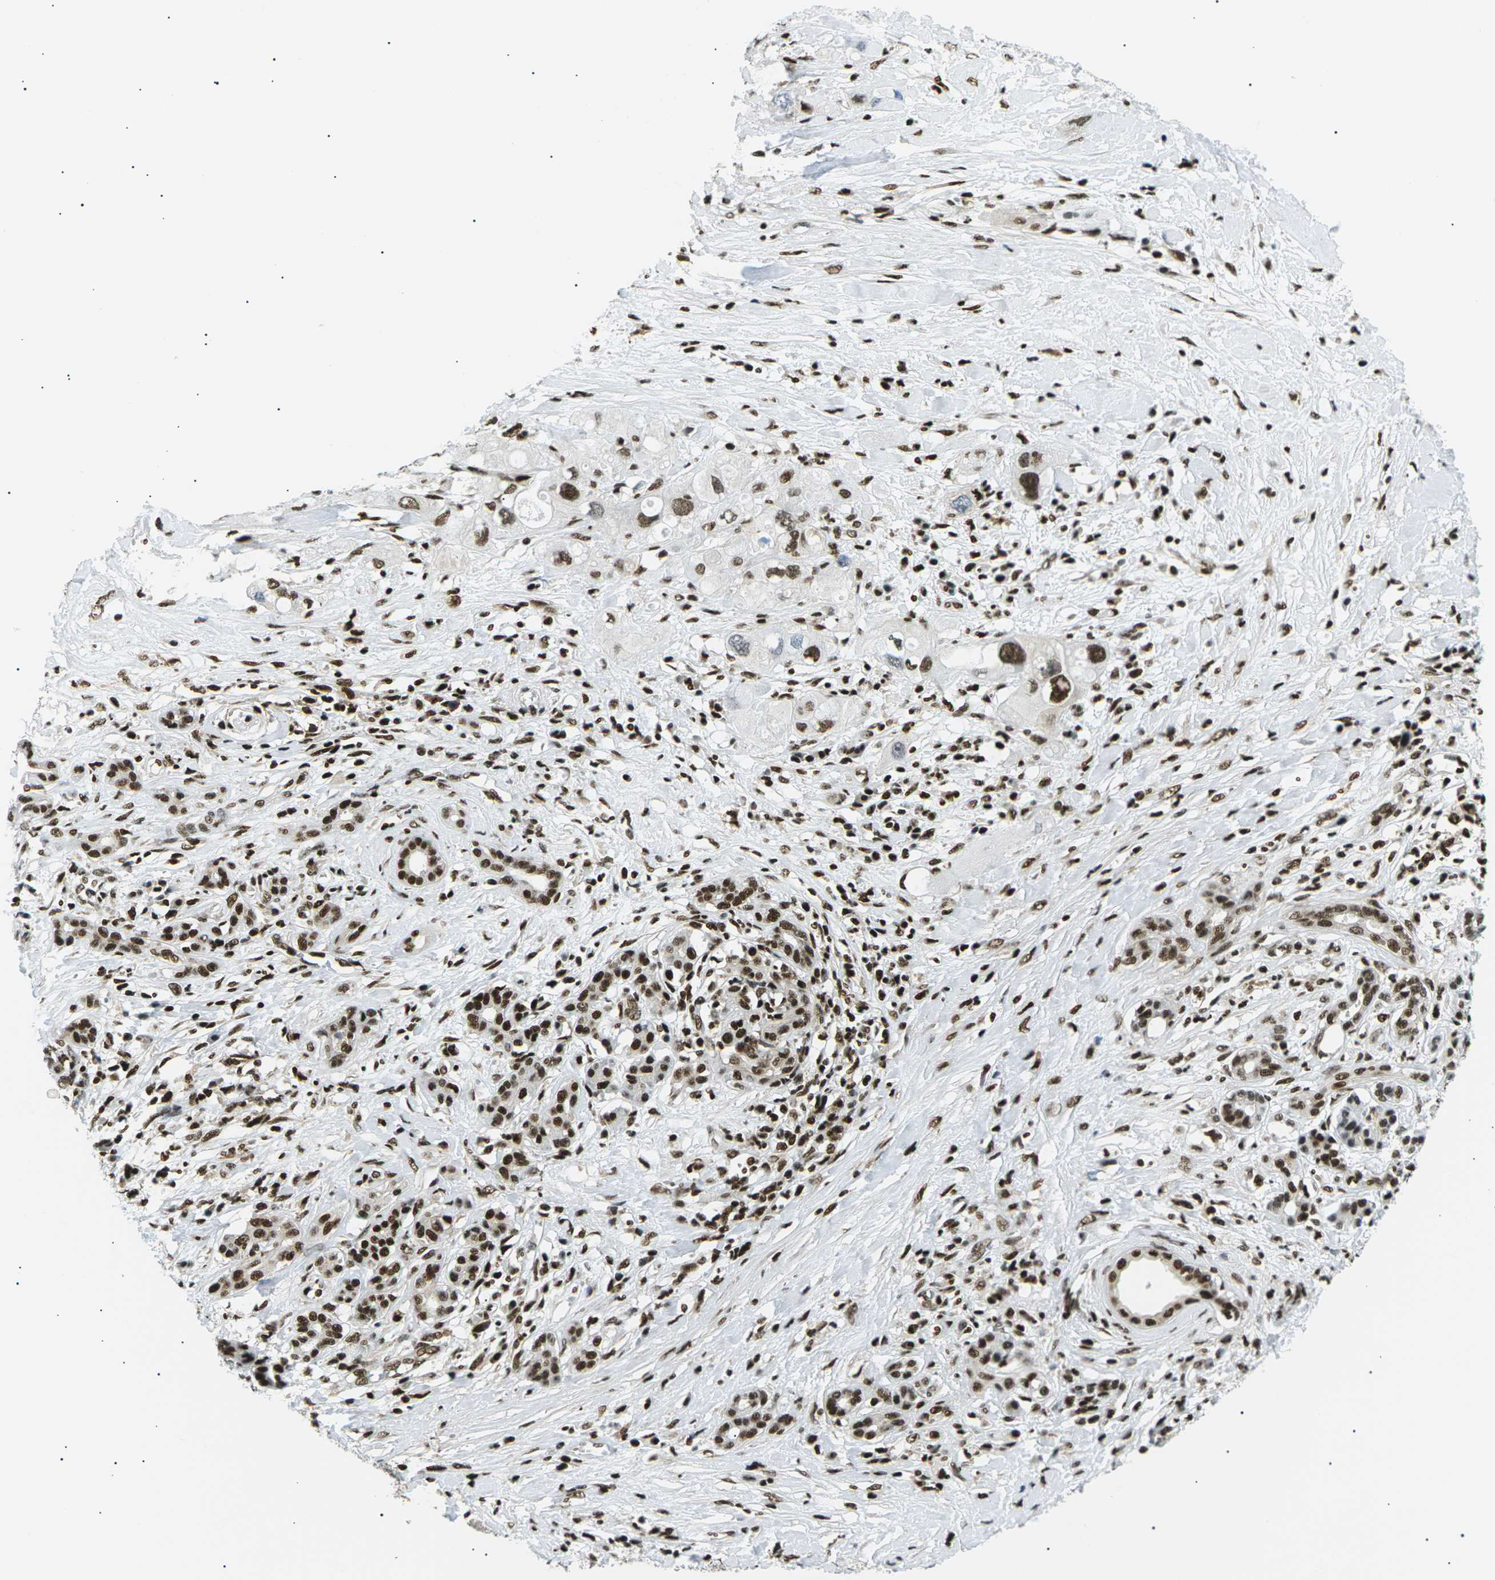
{"staining": {"intensity": "strong", "quantity": "25%-75%", "location": "nuclear"}, "tissue": "pancreatic cancer", "cell_type": "Tumor cells", "image_type": "cancer", "snomed": [{"axis": "morphology", "description": "Adenocarcinoma, NOS"}, {"axis": "topography", "description": "Pancreas"}], "caption": "High-power microscopy captured an immunohistochemistry (IHC) histopathology image of pancreatic cancer, revealing strong nuclear expression in approximately 25%-75% of tumor cells.", "gene": "RPA2", "patient": {"sex": "female", "age": 56}}